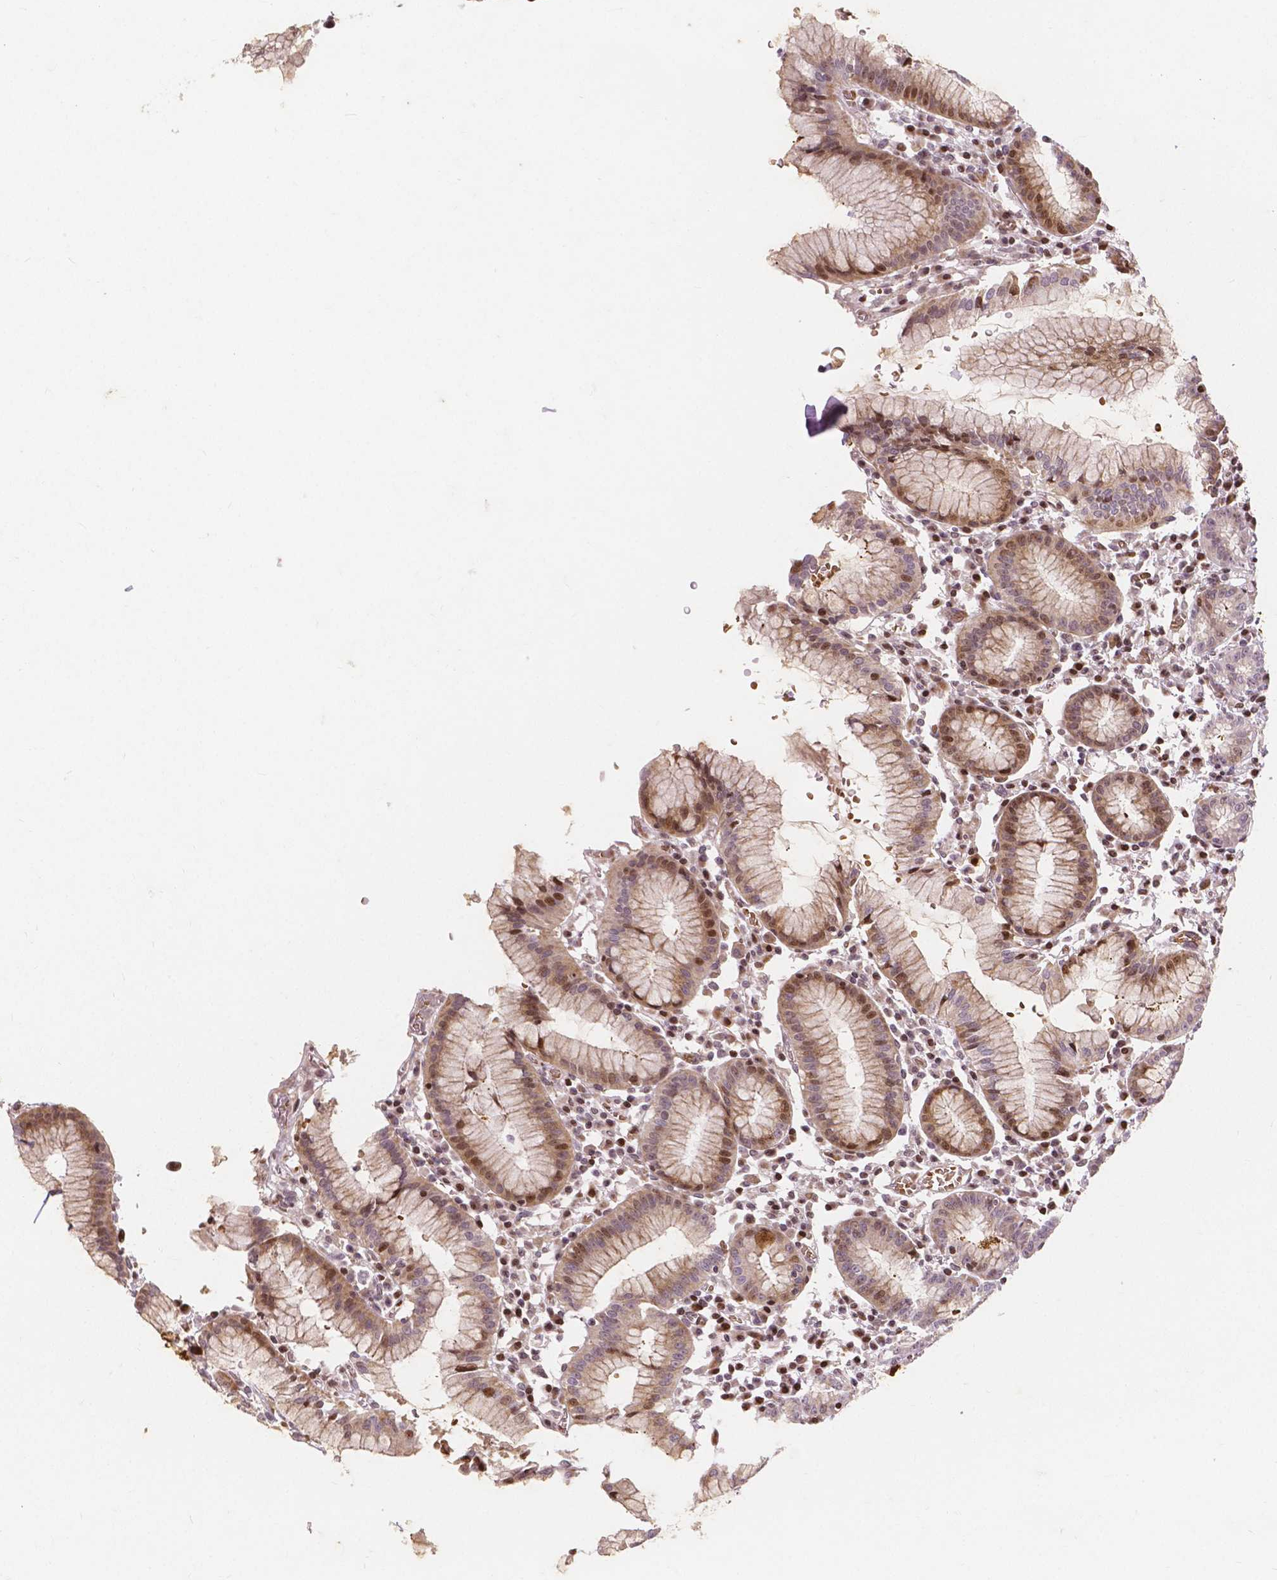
{"staining": {"intensity": "moderate", "quantity": "<25%", "location": "cytoplasmic/membranous"}, "tissue": "stomach", "cell_type": "Glandular cells", "image_type": "normal", "snomed": [{"axis": "morphology", "description": "Normal tissue, NOS"}, {"axis": "topography", "description": "Stomach"}], "caption": "Immunohistochemical staining of benign human stomach exhibits low levels of moderate cytoplasmic/membranous expression in about <25% of glandular cells.", "gene": "PTPN18", "patient": {"sex": "male", "age": 55}}